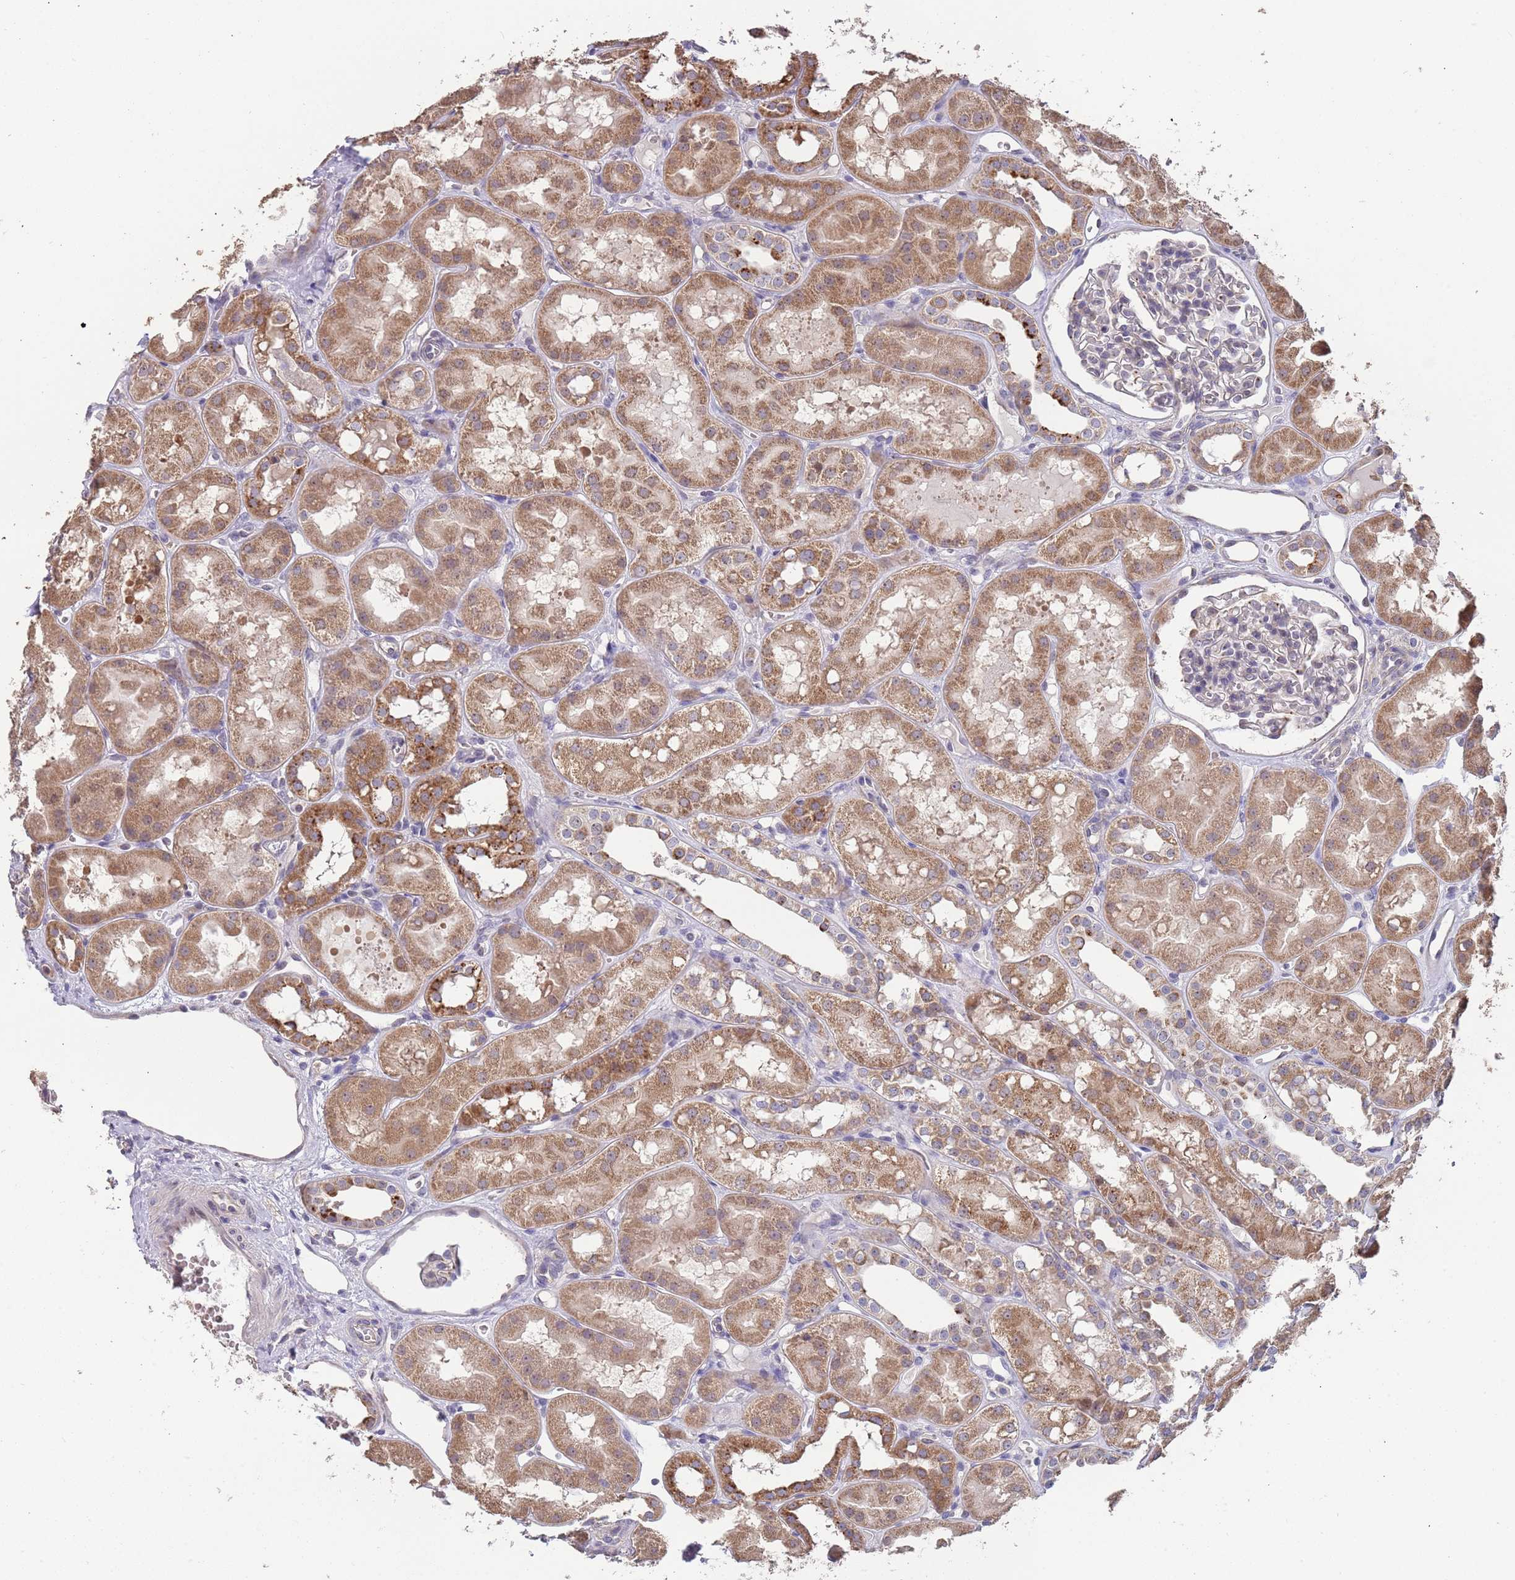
{"staining": {"intensity": "negative", "quantity": "none", "location": "none"}, "tissue": "kidney", "cell_type": "Cells in glomeruli", "image_type": "normal", "snomed": [{"axis": "morphology", "description": "Normal tissue, NOS"}, {"axis": "topography", "description": "Kidney"}], "caption": "This is an immunohistochemistry histopathology image of normal human kidney. There is no staining in cells in glomeruli.", "gene": "TMEM64", "patient": {"sex": "male", "age": 16}}